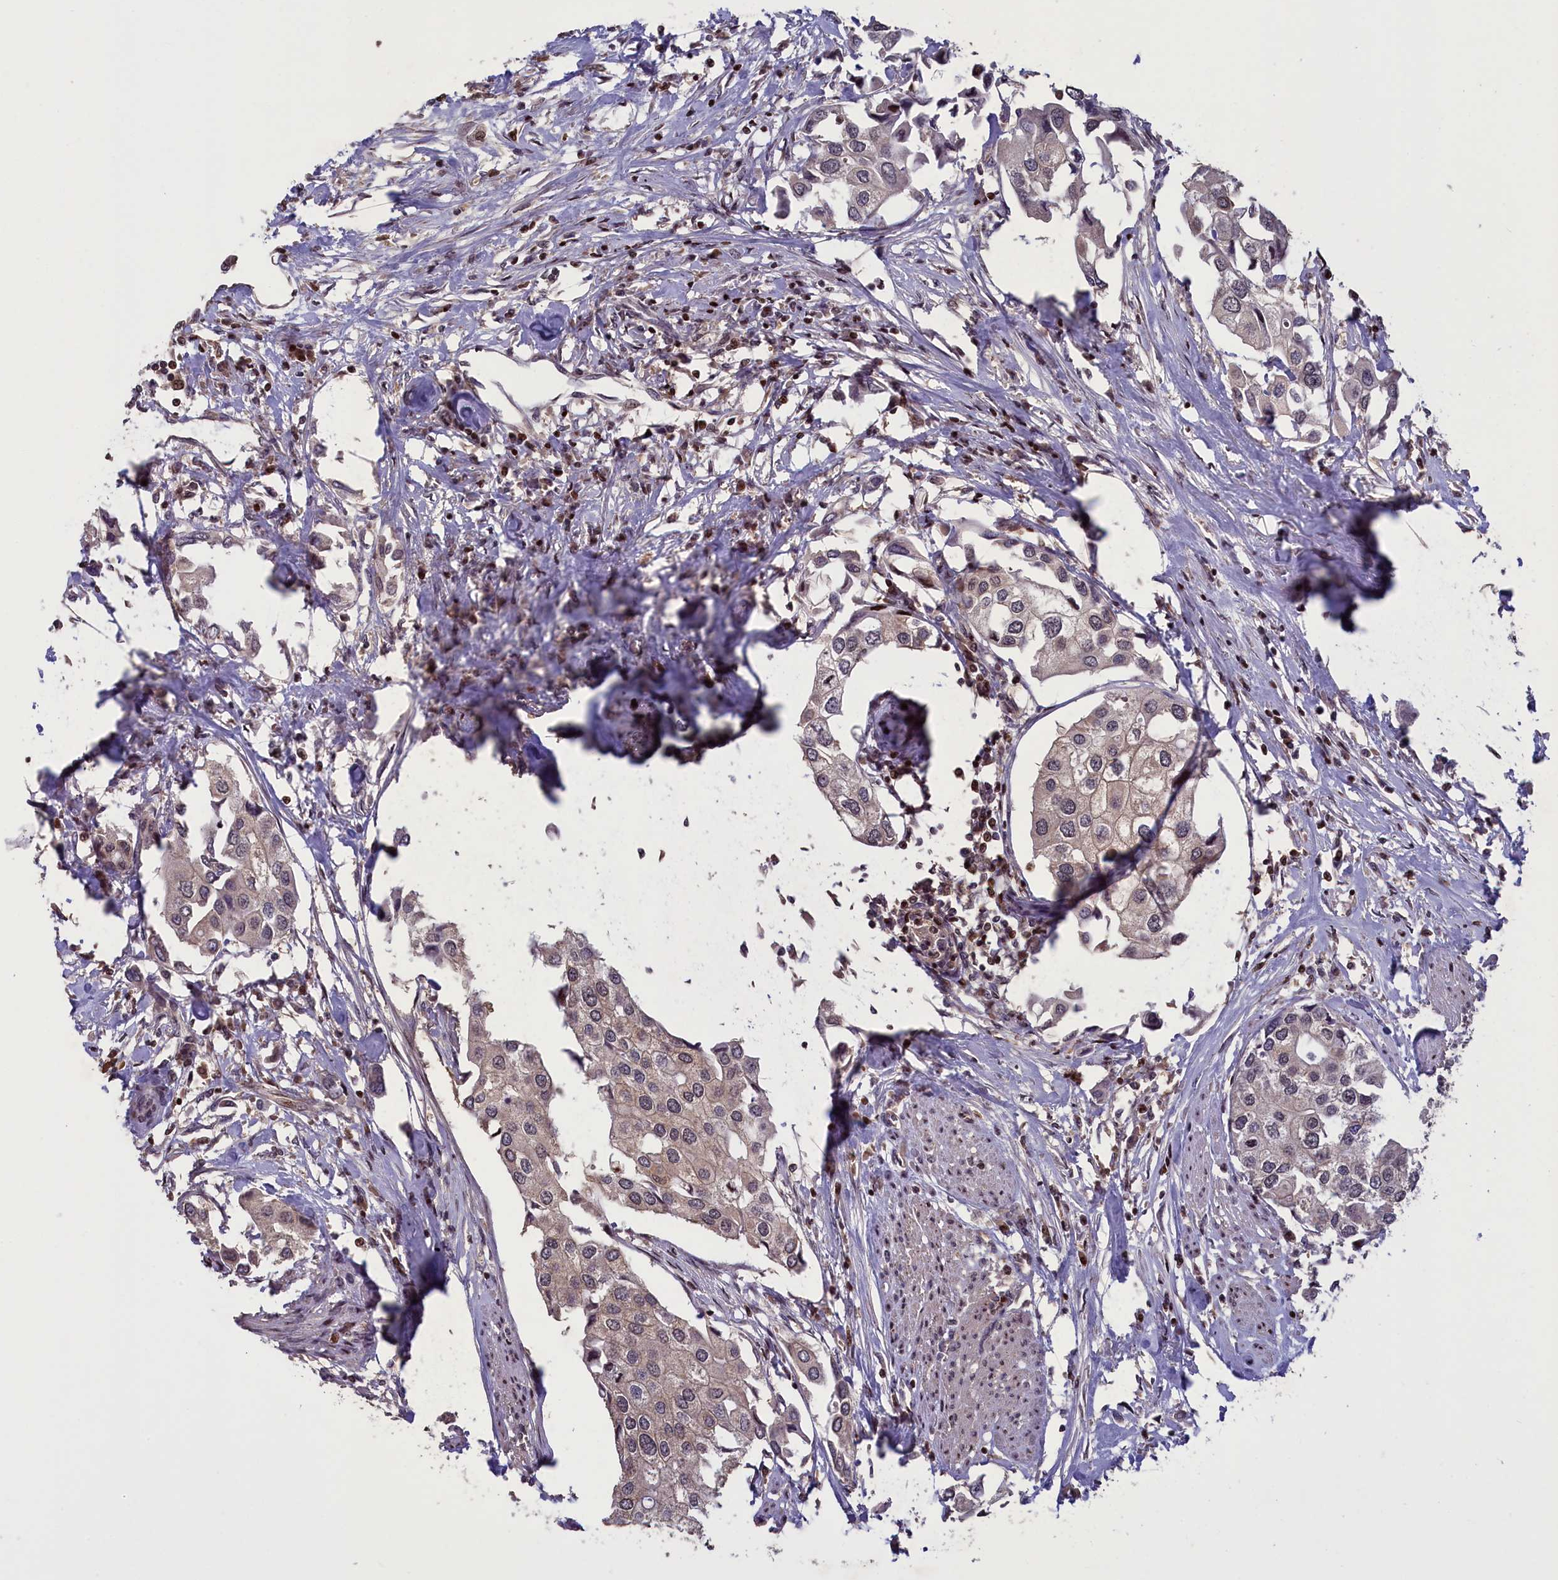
{"staining": {"intensity": "weak", "quantity": "<25%", "location": "nuclear"}, "tissue": "urothelial cancer", "cell_type": "Tumor cells", "image_type": "cancer", "snomed": [{"axis": "morphology", "description": "Urothelial carcinoma, High grade"}, {"axis": "topography", "description": "Urinary bladder"}], "caption": "This image is of urothelial cancer stained with IHC to label a protein in brown with the nuclei are counter-stained blue. There is no staining in tumor cells. (DAB (3,3'-diaminobenzidine) immunohistochemistry, high magnification).", "gene": "NUBP1", "patient": {"sex": "male", "age": 64}}